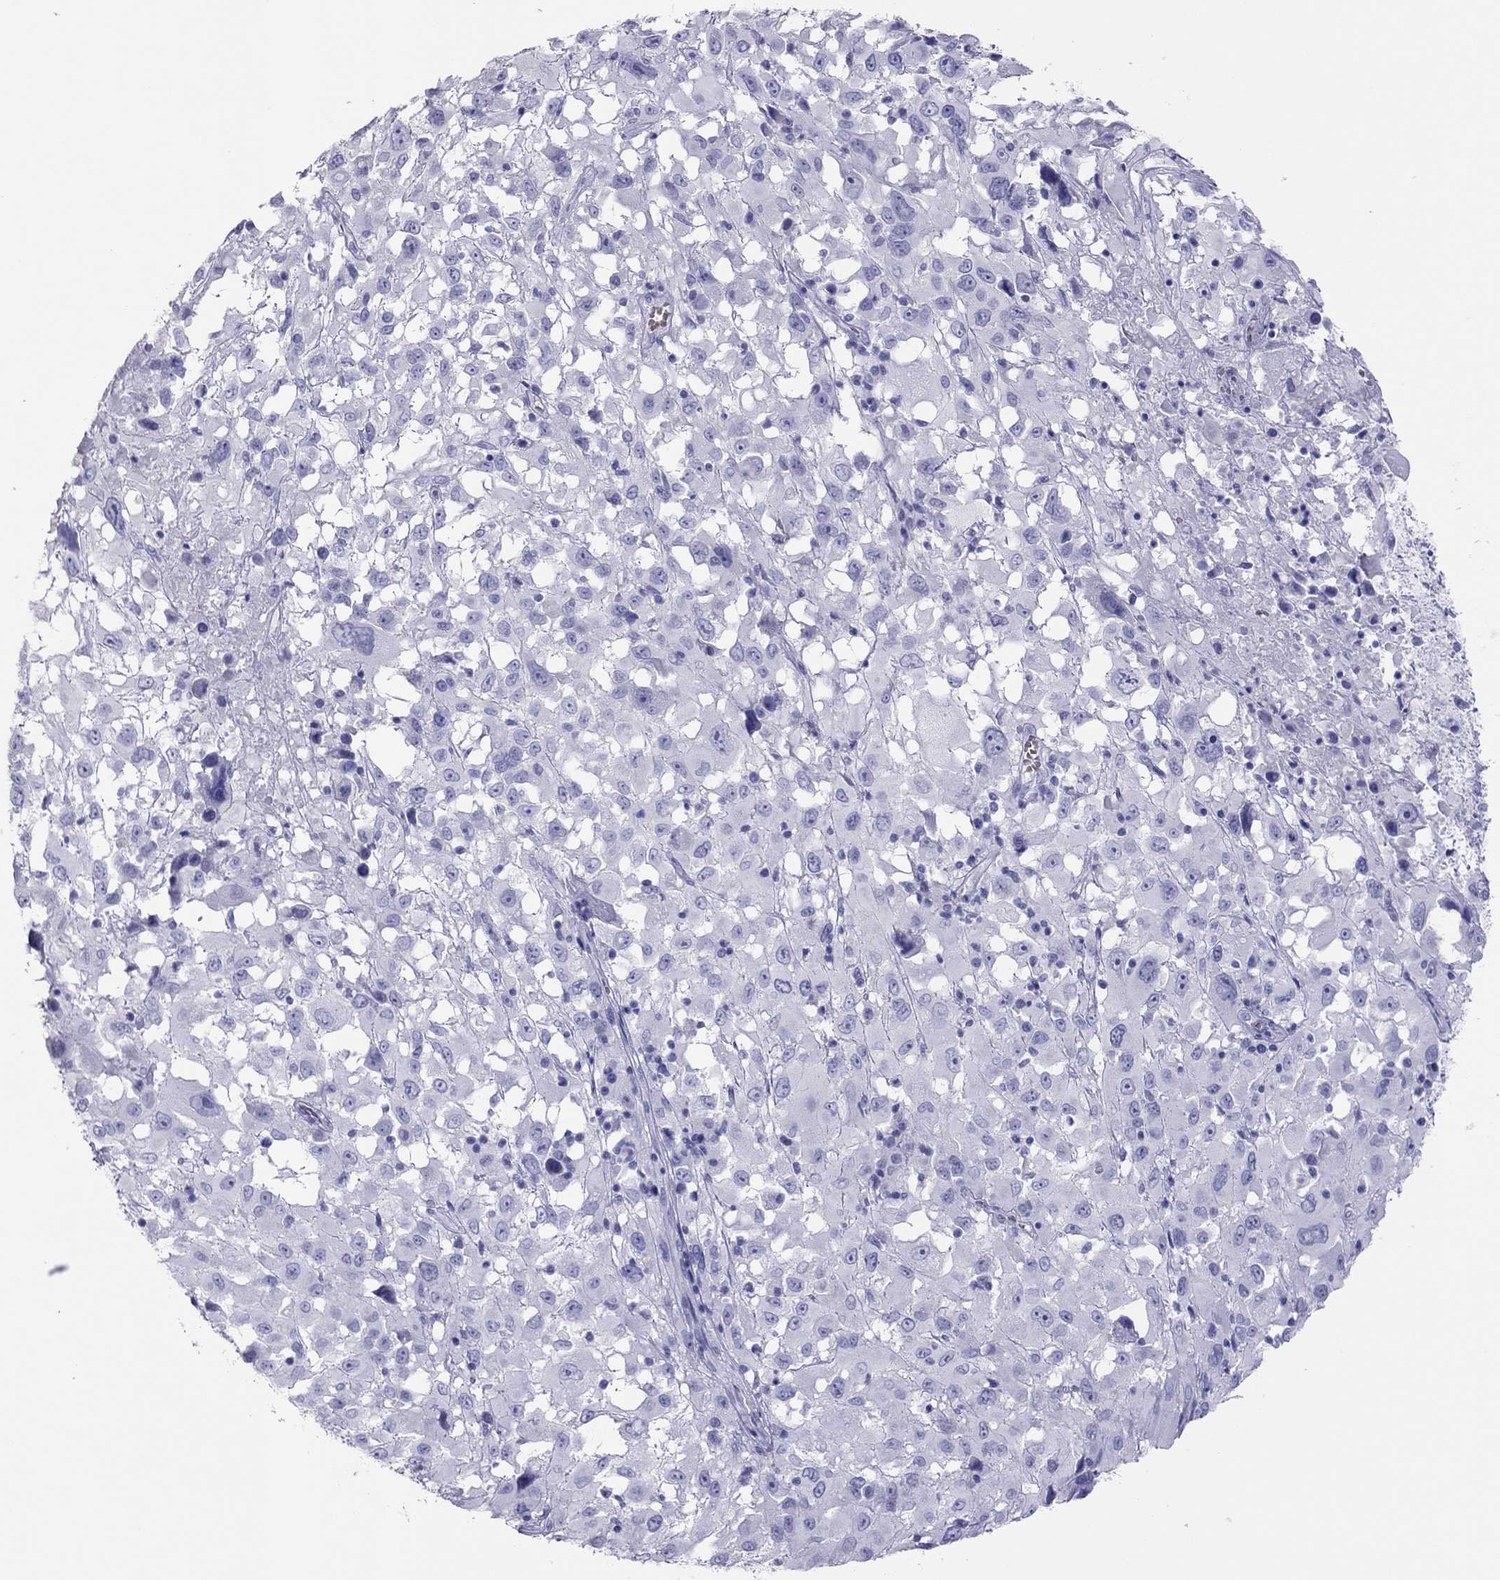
{"staining": {"intensity": "negative", "quantity": "none", "location": "none"}, "tissue": "melanoma", "cell_type": "Tumor cells", "image_type": "cancer", "snomed": [{"axis": "morphology", "description": "Malignant melanoma, Metastatic site"}, {"axis": "topography", "description": "Soft tissue"}], "caption": "The photomicrograph exhibits no significant expression in tumor cells of melanoma. (DAB (3,3'-diaminobenzidine) IHC visualized using brightfield microscopy, high magnification).", "gene": "TSHB", "patient": {"sex": "male", "age": 50}}